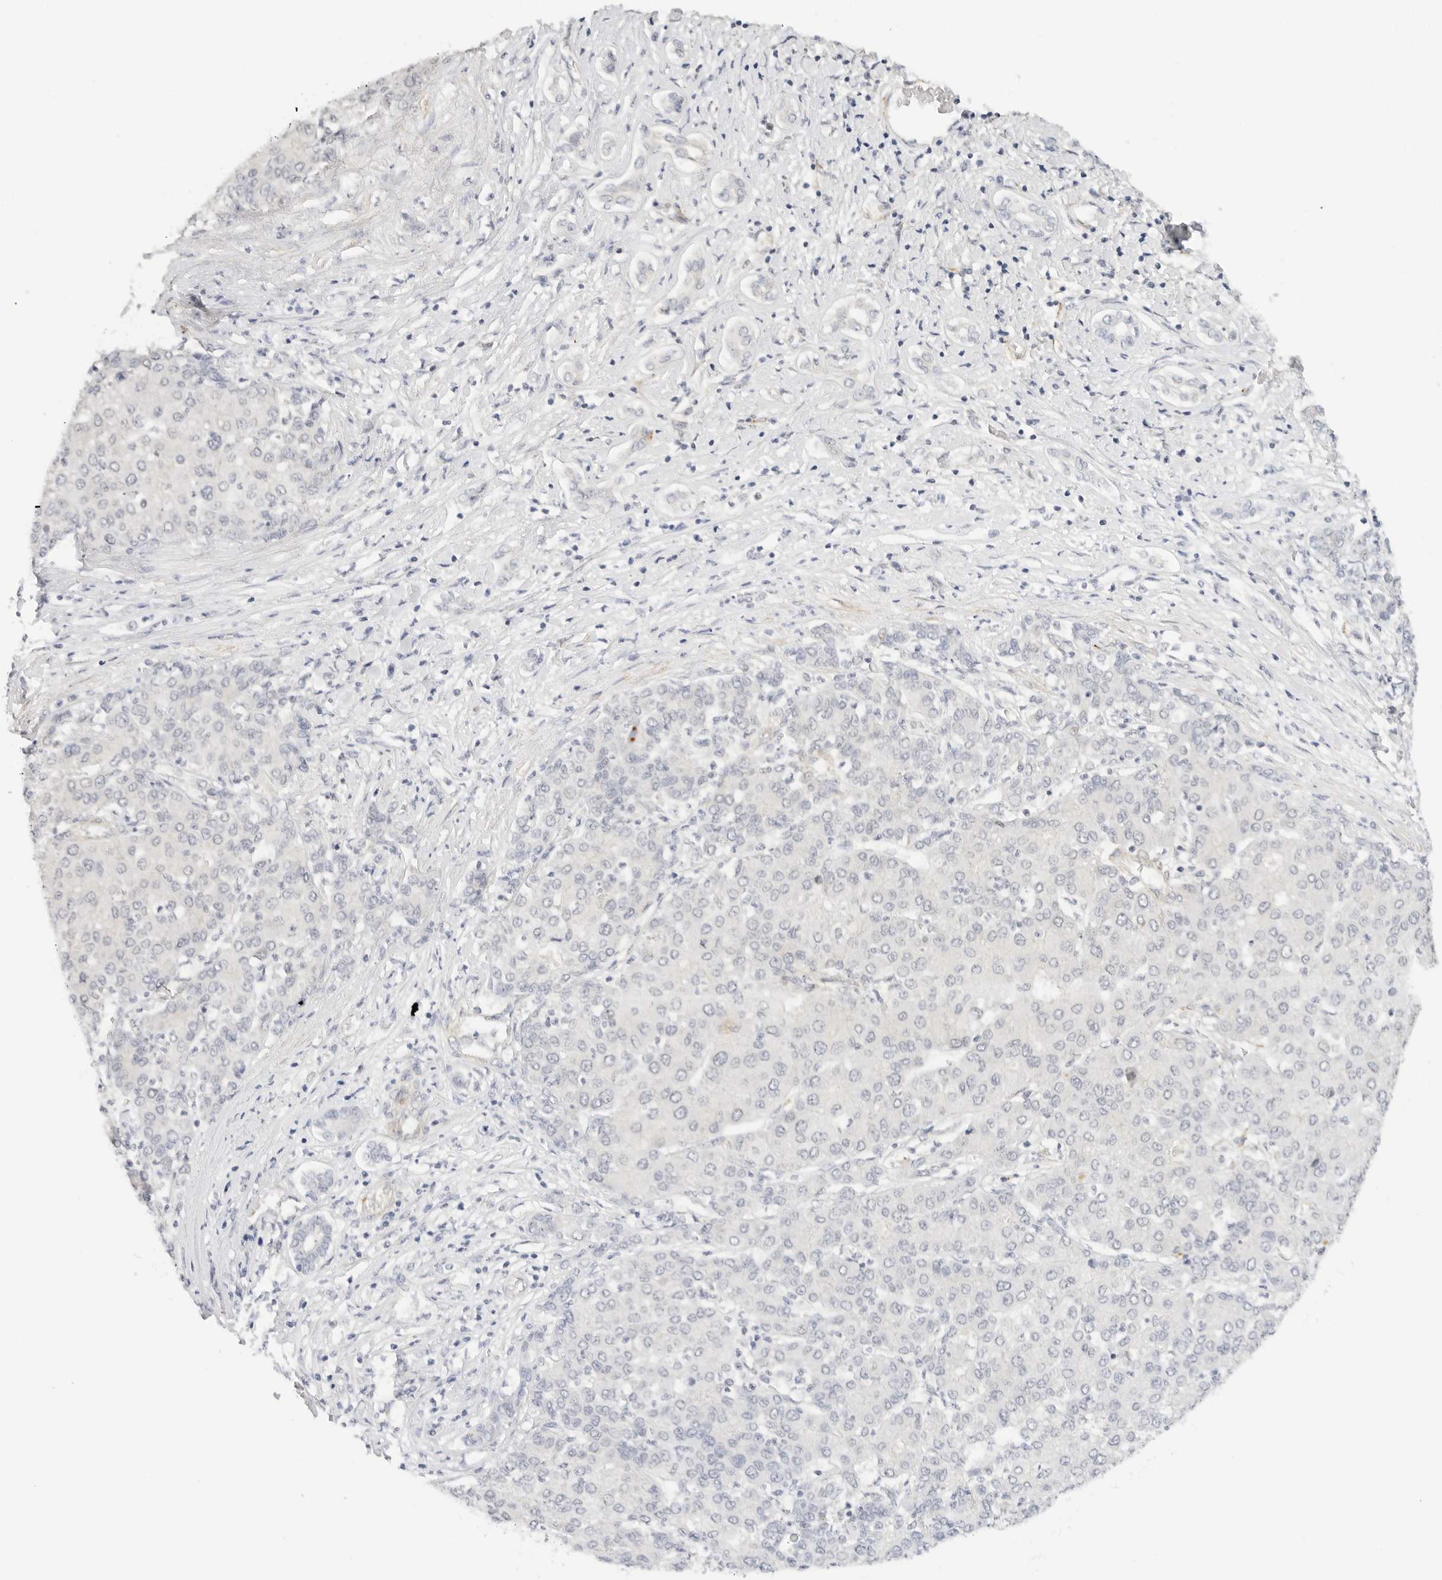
{"staining": {"intensity": "negative", "quantity": "none", "location": "none"}, "tissue": "liver cancer", "cell_type": "Tumor cells", "image_type": "cancer", "snomed": [{"axis": "morphology", "description": "Carcinoma, Hepatocellular, NOS"}, {"axis": "topography", "description": "Liver"}], "caption": "This is an immunohistochemistry photomicrograph of human liver cancer (hepatocellular carcinoma). There is no staining in tumor cells.", "gene": "PCDH19", "patient": {"sex": "male", "age": 65}}